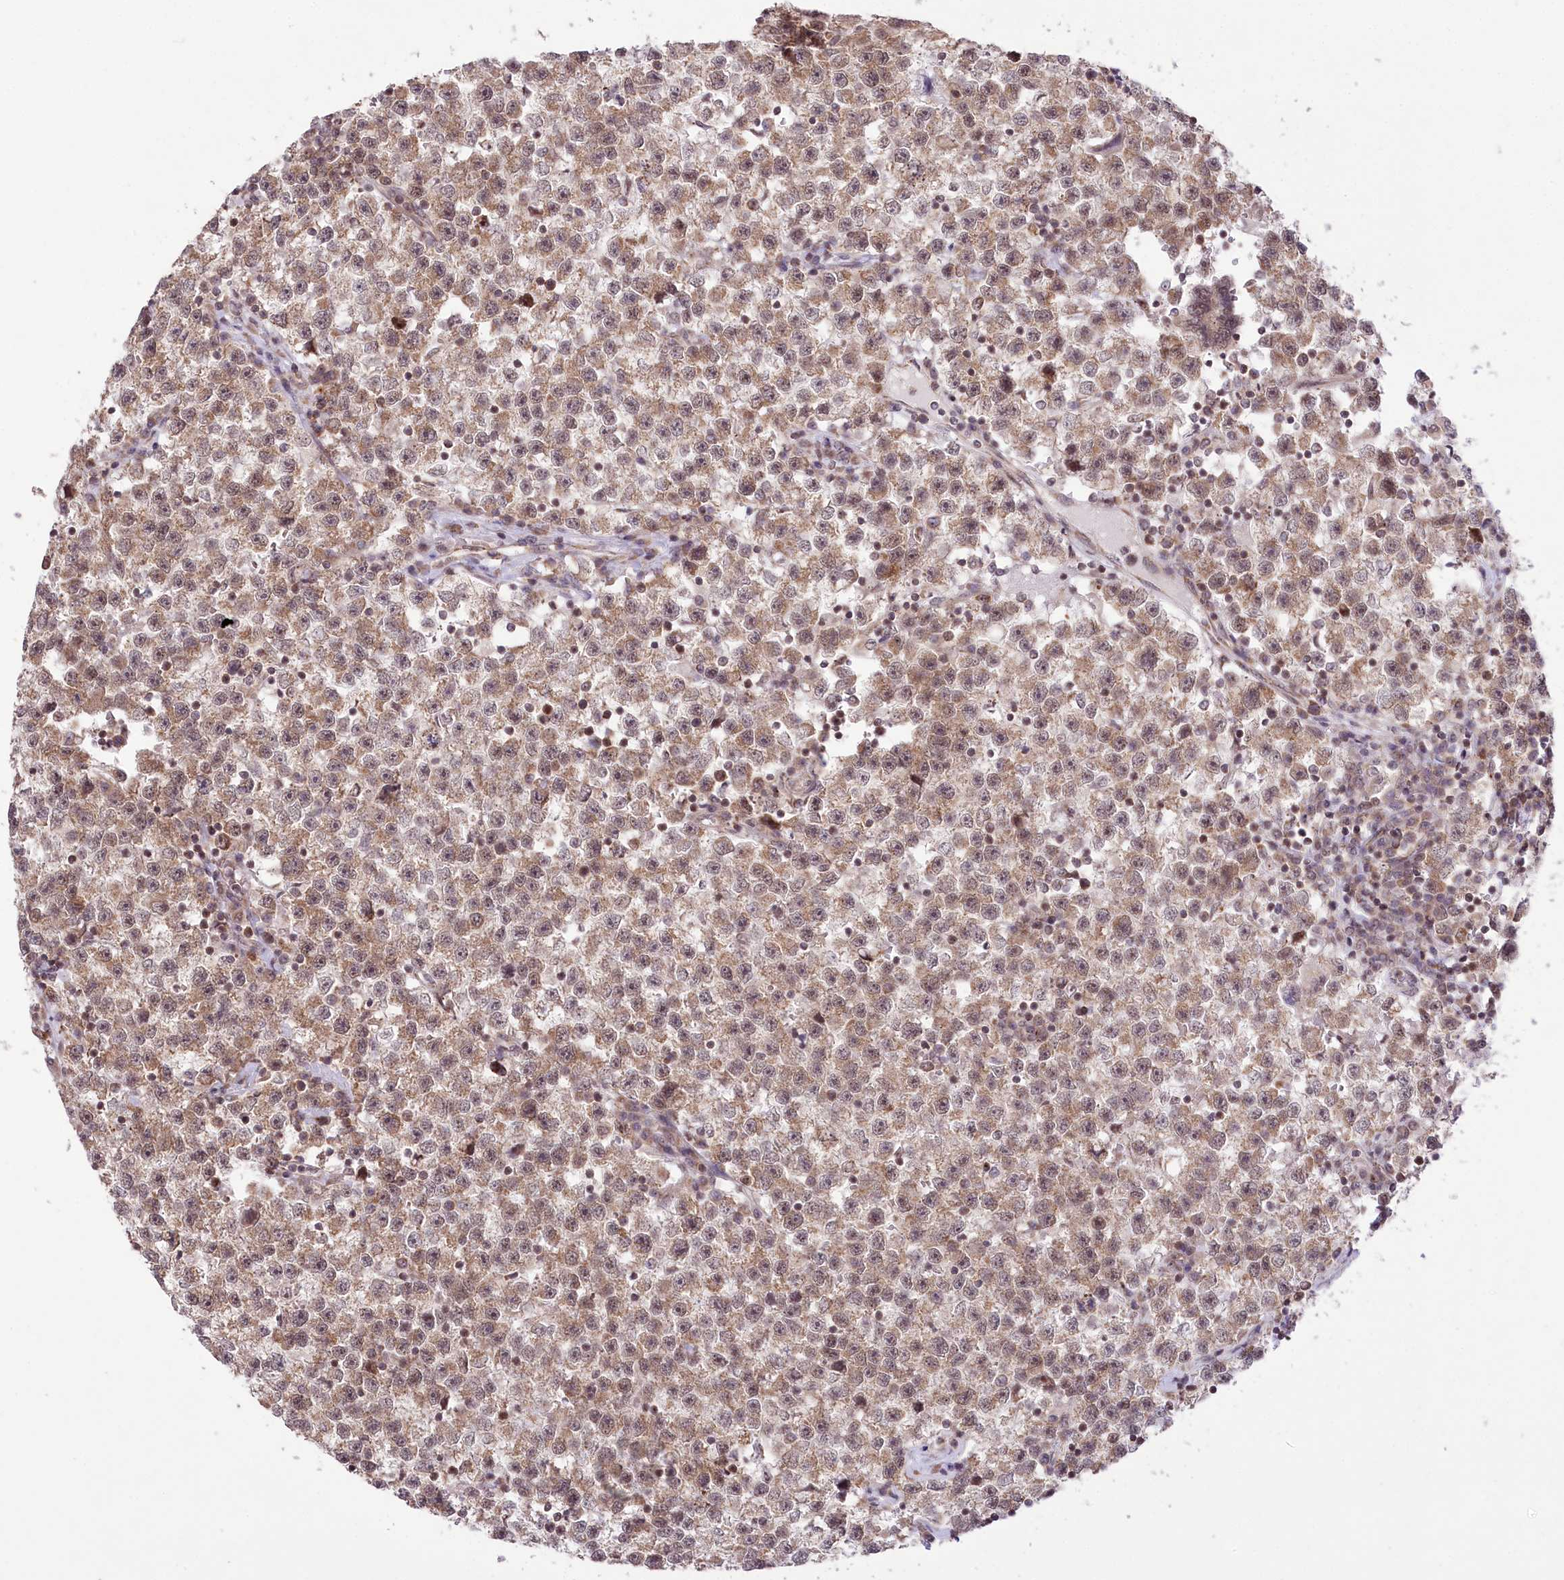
{"staining": {"intensity": "moderate", "quantity": ">75%", "location": "cytoplasmic/membranous"}, "tissue": "testis cancer", "cell_type": "Tumor cells", "image_type": "cancer", "snomed": [{"axis": "morphology", "description": "Seminoma, NOS"}, {"axis": "topography", "description": "Testis"}], "caption": "Immunohistochemical staining of testis seminoma shows medium levels of moderate cytoplasmic/membranous protein expression in approximately >75% of tumor cells.", "gene": "ZMAT2", "patient": {"sex": "male", "age": 22}}